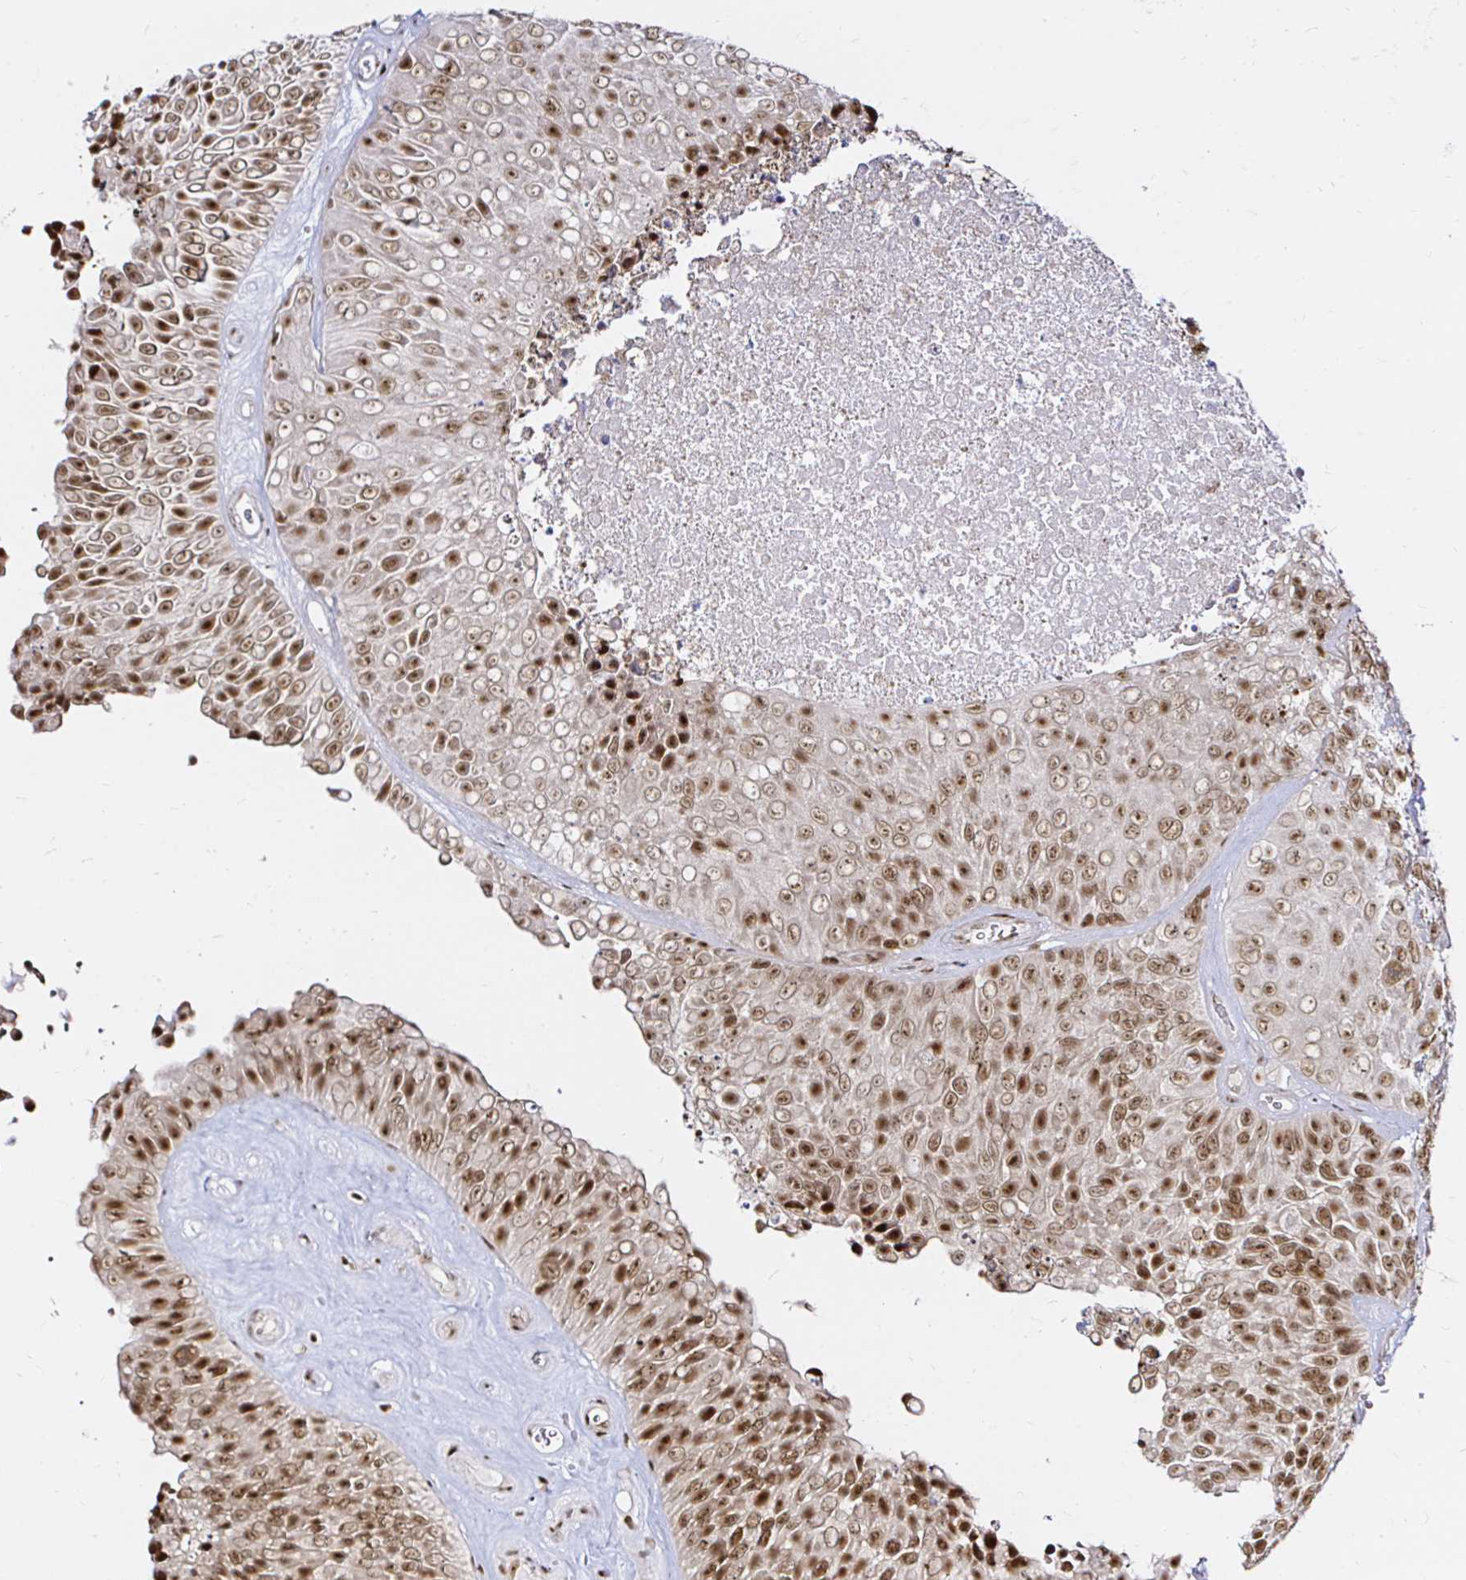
{"staining": {"intensity": "moderate", "quantity": ">75%", "location": "nuclear"}, "tissue": "urothelial cancer", "cell_type": "Tumor cells", "image_type": "cancer", "snomed": [{"axis": "morphology", "description": "Urothelial carcinoma, Low grade"}, {"axis": "topography", "description": "Urinary bladder"}], "caption": "A high-resolution histopathology image shows immunohistochemistry staining of urothelial cancer, which reveals moderate nuclear expression in approximately >75% of tumor cells.", "gene": "SNRPC", "patient": {"sex": "male", "age": 76}}